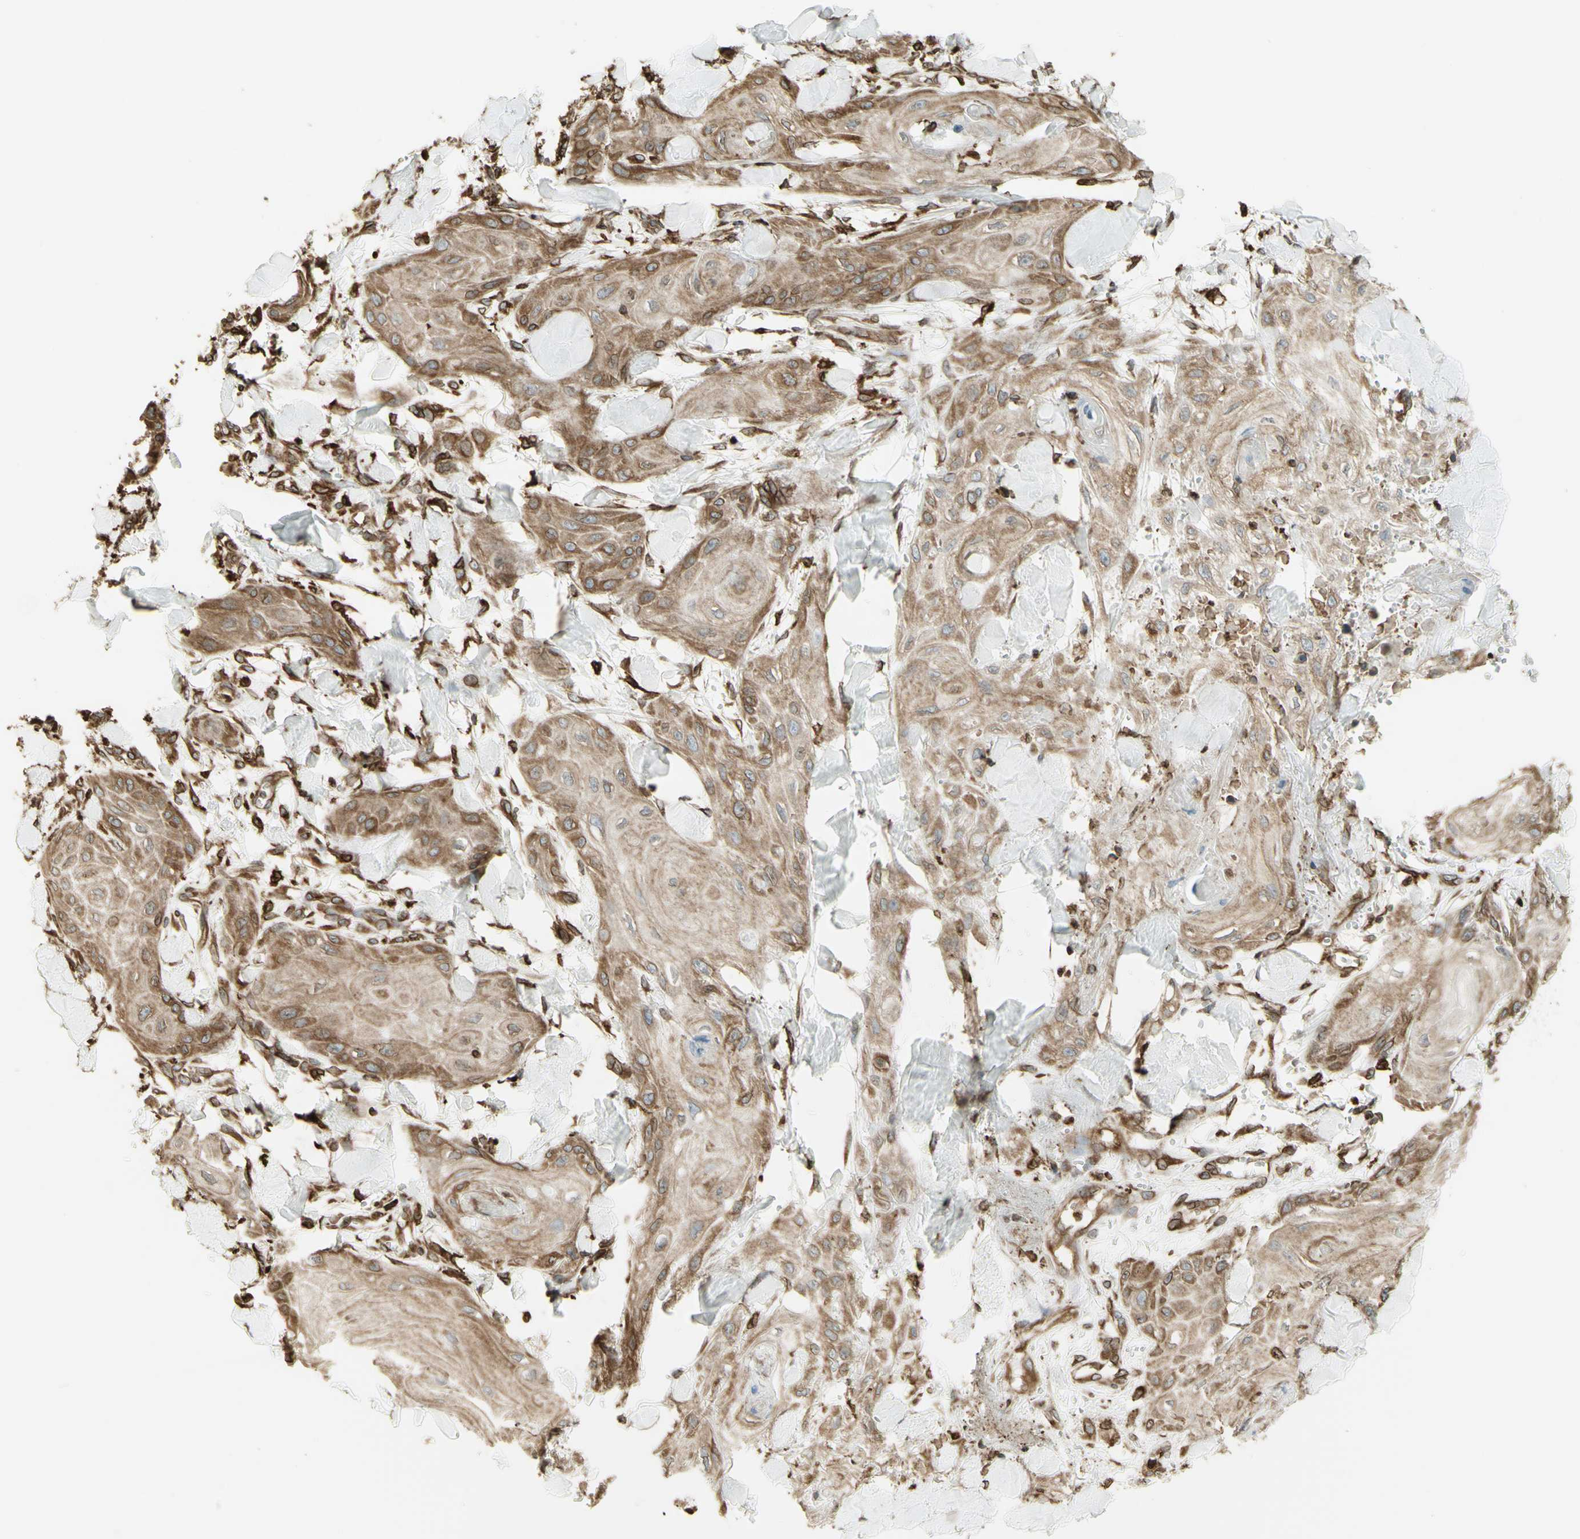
{"staining": {"intensity": "moderate", "quantity": "25%-75%", "location": "cytoplasmic/membranous"}, "tissue": "skin cancer", "cell_type": "Tumor cells", "image_type": "cancer", "snomed": [{"axis": "morphology", "description": "Squamous cell carcinoma, NOS"}, {"axis": "topography", "description": "Skin"}], "caption": "Tumor cells exhibit moderate cytoplasmic/membranous staining in about 25%-75% of cells in skin cancer.", "gene": "CANX", "patient": {"sex": "male", "age": 74}}